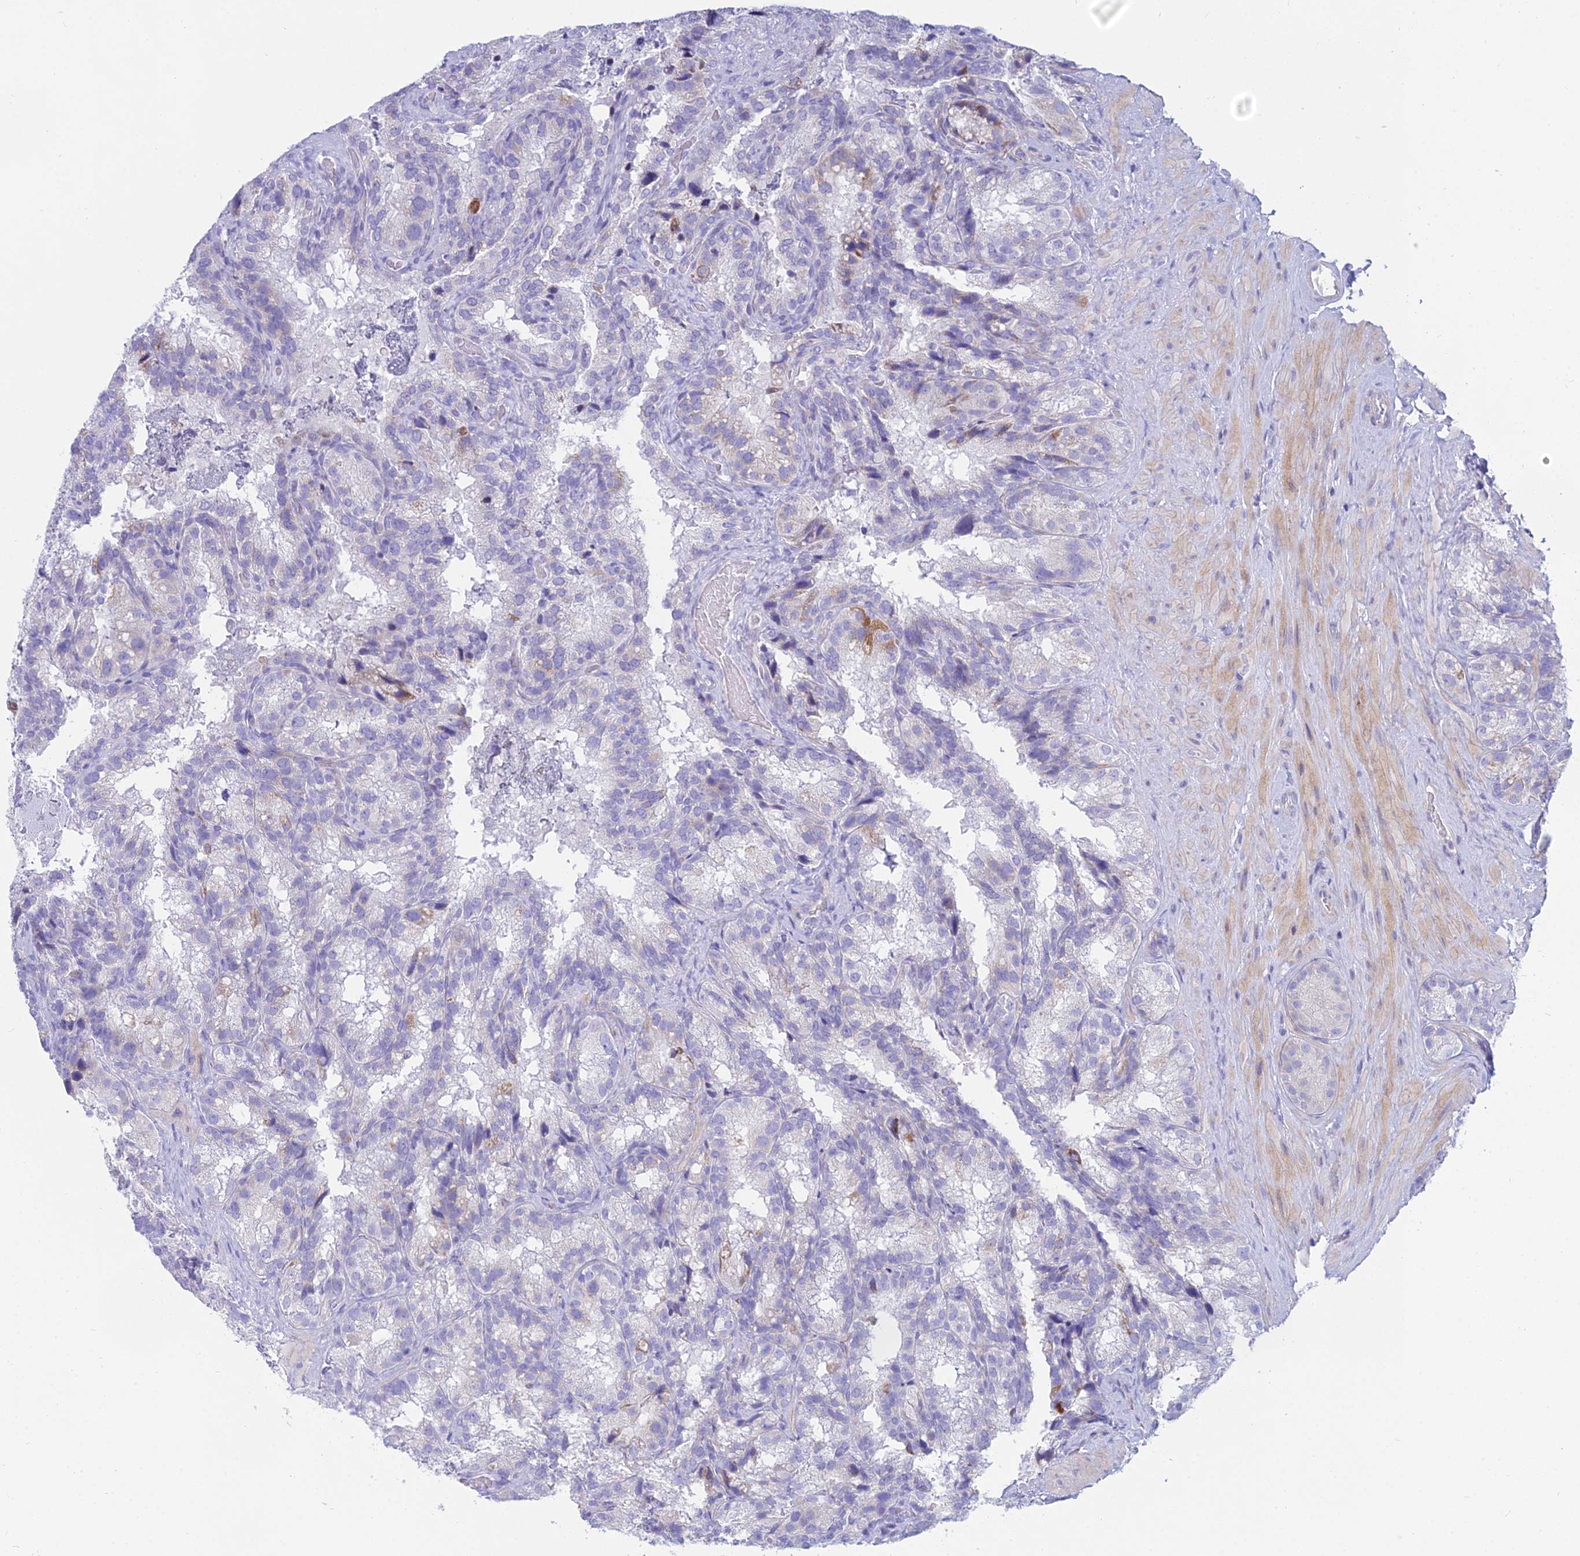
{"staining": {"intensity": "negative", "quantity": "none", "location": "none"}, "tissue": "seminal vesicle", "cell_type": "Glandular cells", "image_type": "normal", "snomed": [{"axis": "morphology", "description": "Normal tissue, NOS"}, {"axis": "topography", "description": "Seminal veicle"}], "caption": "There is no significant positivity in glandular cells of seminal vesicle. (Immunohistochemistry, brightfield microscopy, high magnification).", "gene": "PRR13", "patient": {"sex": "male", "age": 58}}